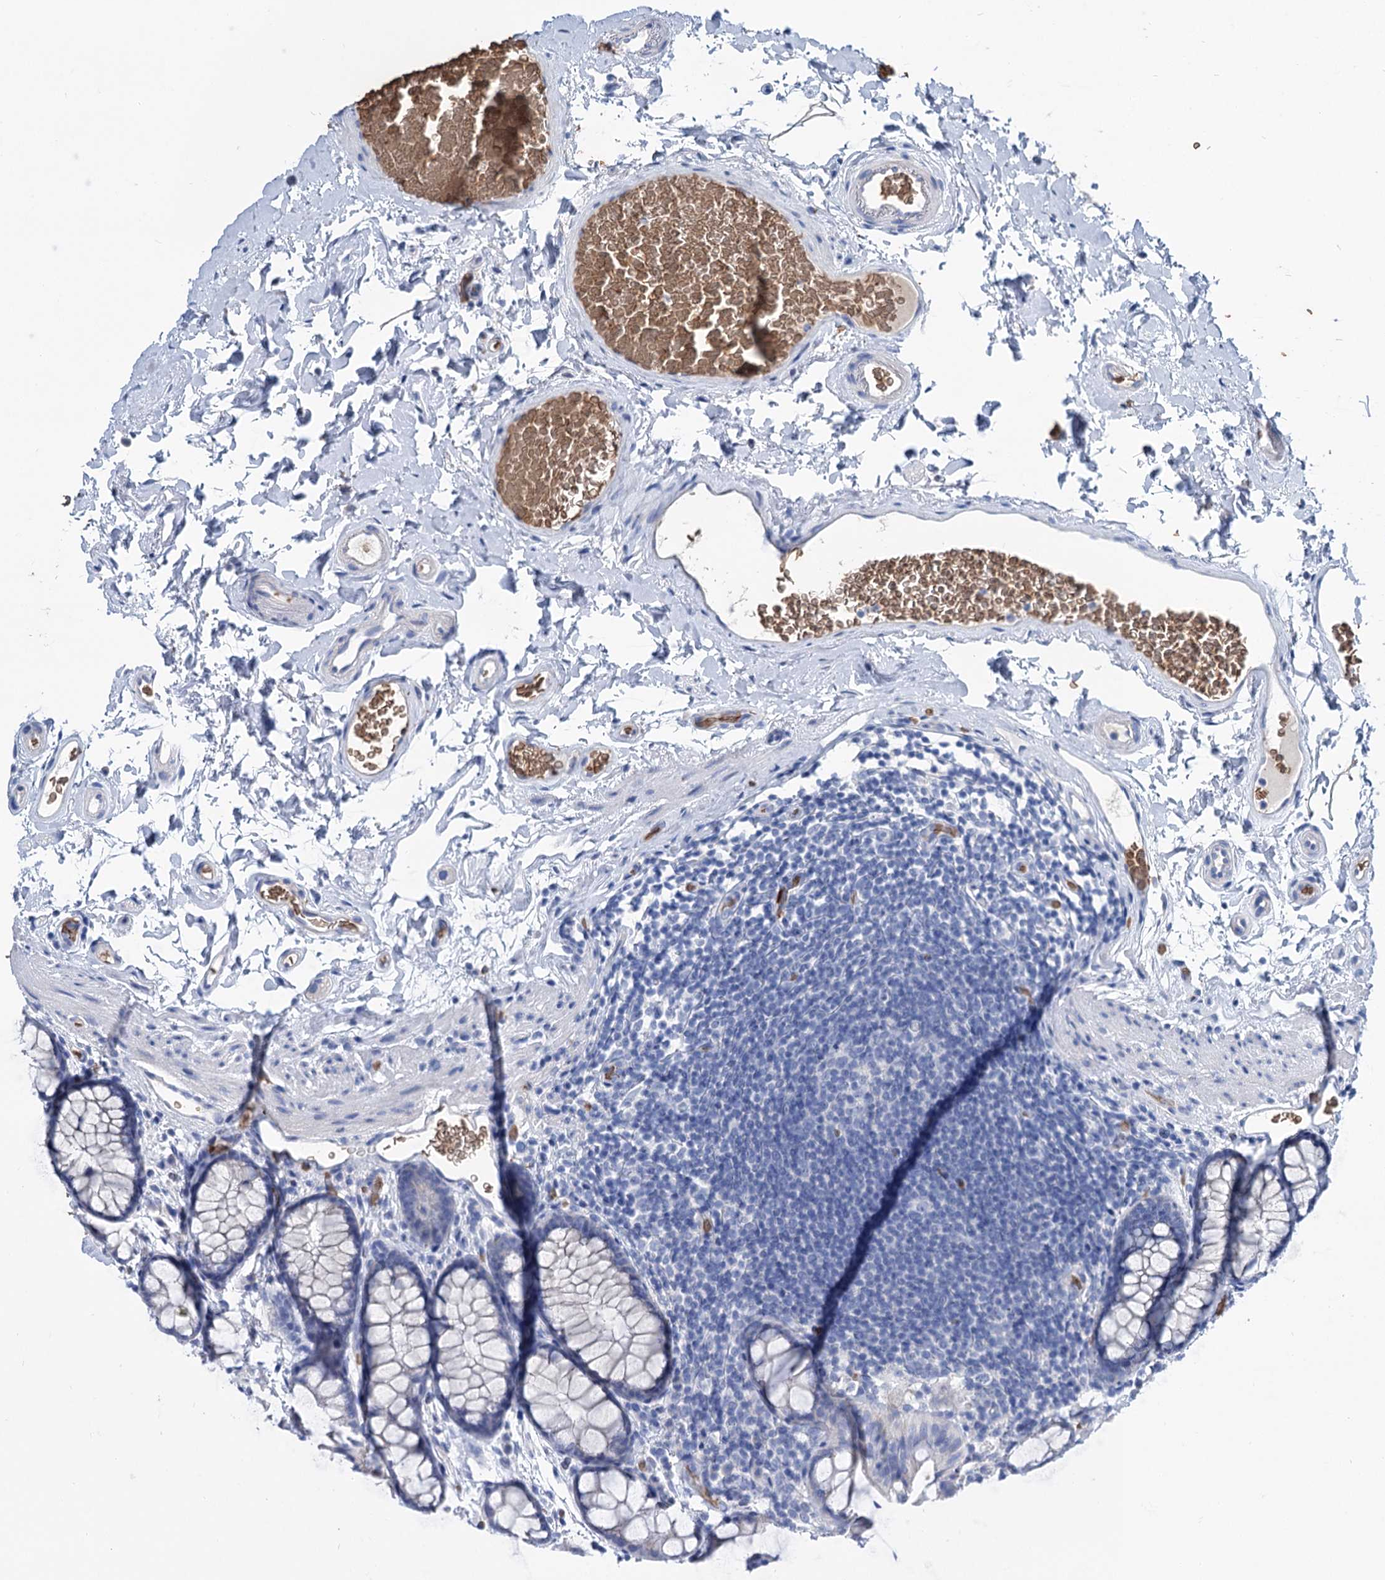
{"staining": {"intensity": "negative", "quantity": "none", "location": "none"}, "tissue": "colon", "cell_type": "Endothelial cells", "image_type": "normal", "snomed": [{"axis": "morphology", "description": "Normal tissue, NOS"}, {"axis": "topography", "description": "Colon"}], "caption": "This is an immunohistochemistry micrograph of unremarkable colon. There is no positivity in endothelial cells.", "gene": "RPUSD3", "patient": {"sex": "female", "age": 82}}